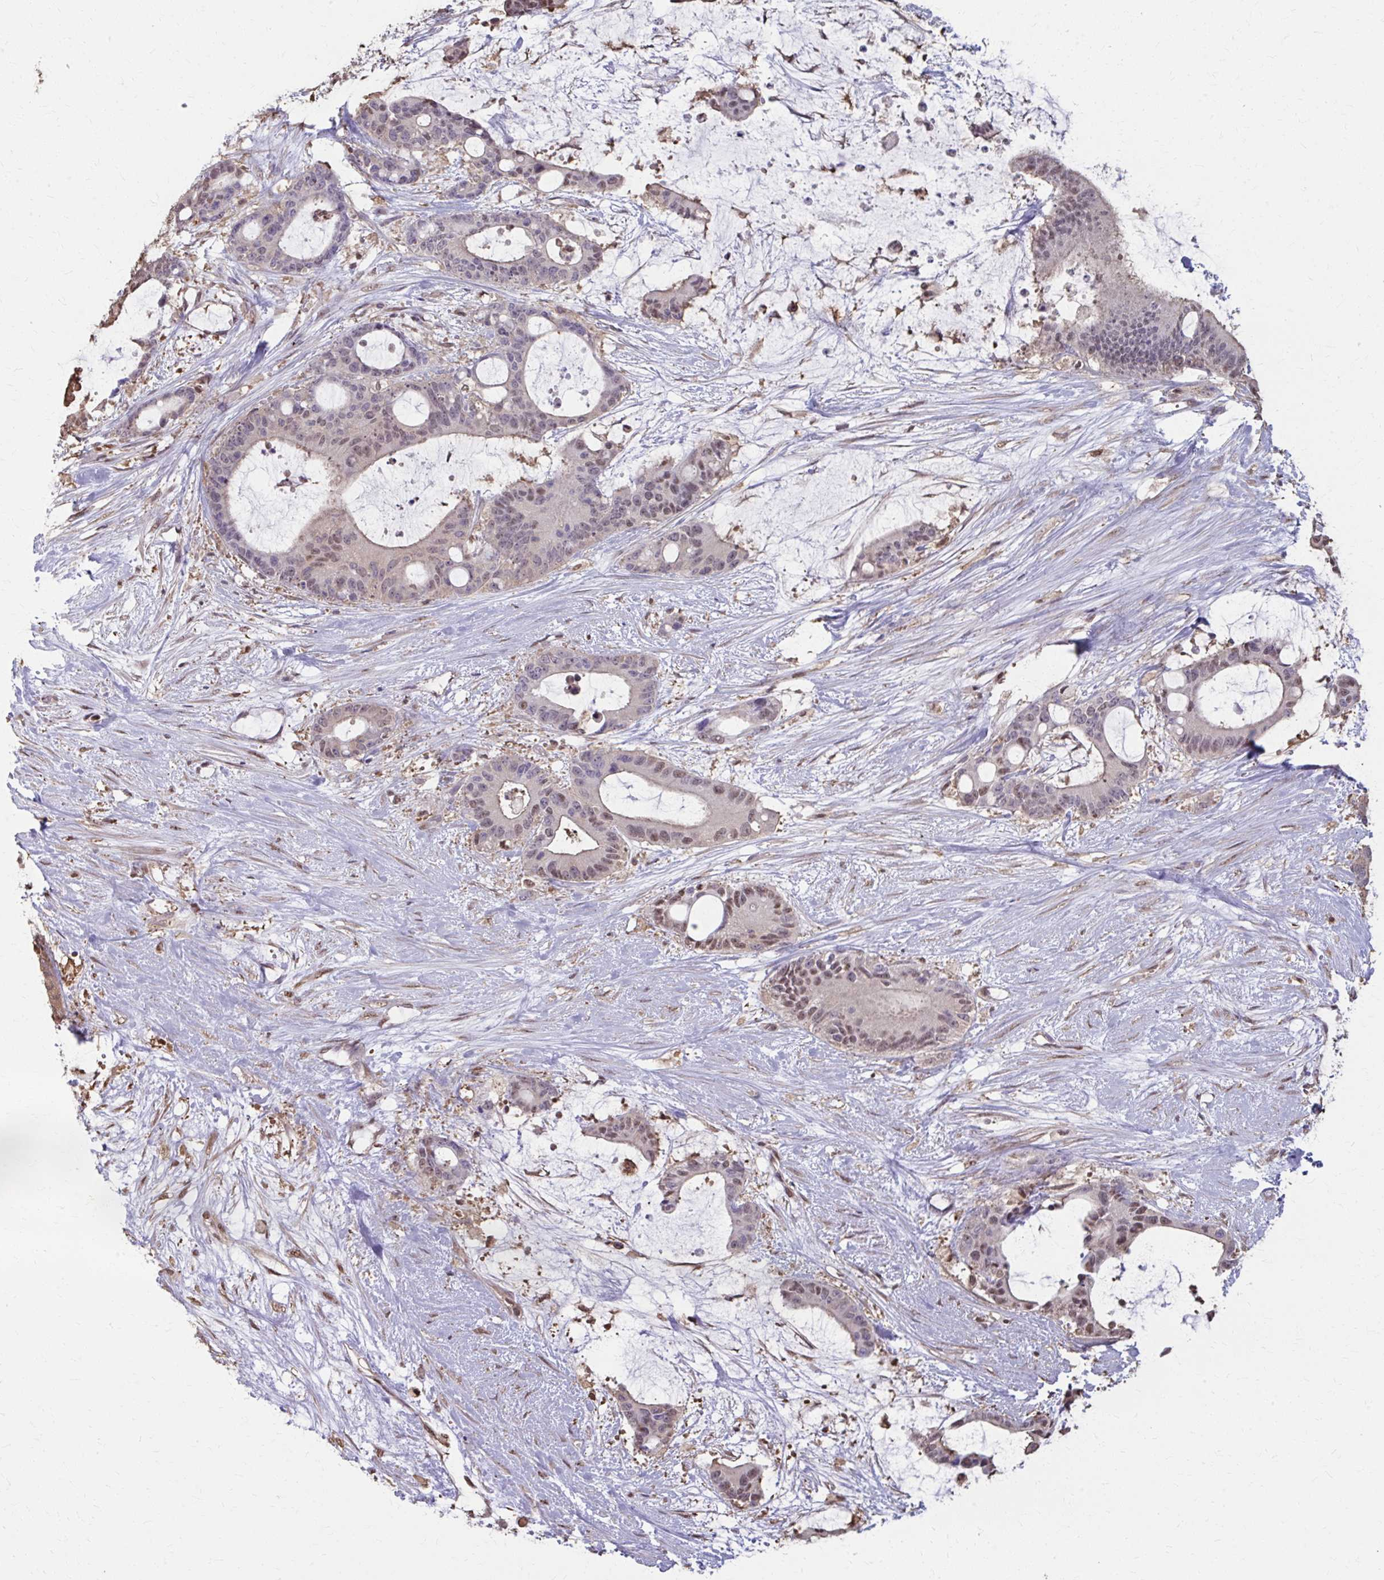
{"staining": {"intensity": "weak", "quantity": "25%-75%", "location": "cytoplasmic/membranous,nuclear"}, "tissue": "liver cancer", "cell_type": "Tumor cells", "image_type": "cancer", "snomed": [{"axis": "morphology", "description": "Normal tissue, NOS"}, {"axis": "morphology", "description": "Cholangiocarcinoma"}, {"axis": "topography", "description": "Liver"}, {"axis": "topography", "description": "Peripheral nerve tissue"}], "caption": "Tumor cells demonstrate low levels of weak cytoplasmic/membranous and nuclear positivity in approximately 25%-75% of cells in liver cholangiocarcinoma.", "gene": "ING4", "patient": {"sex": "female", "age": 73}}